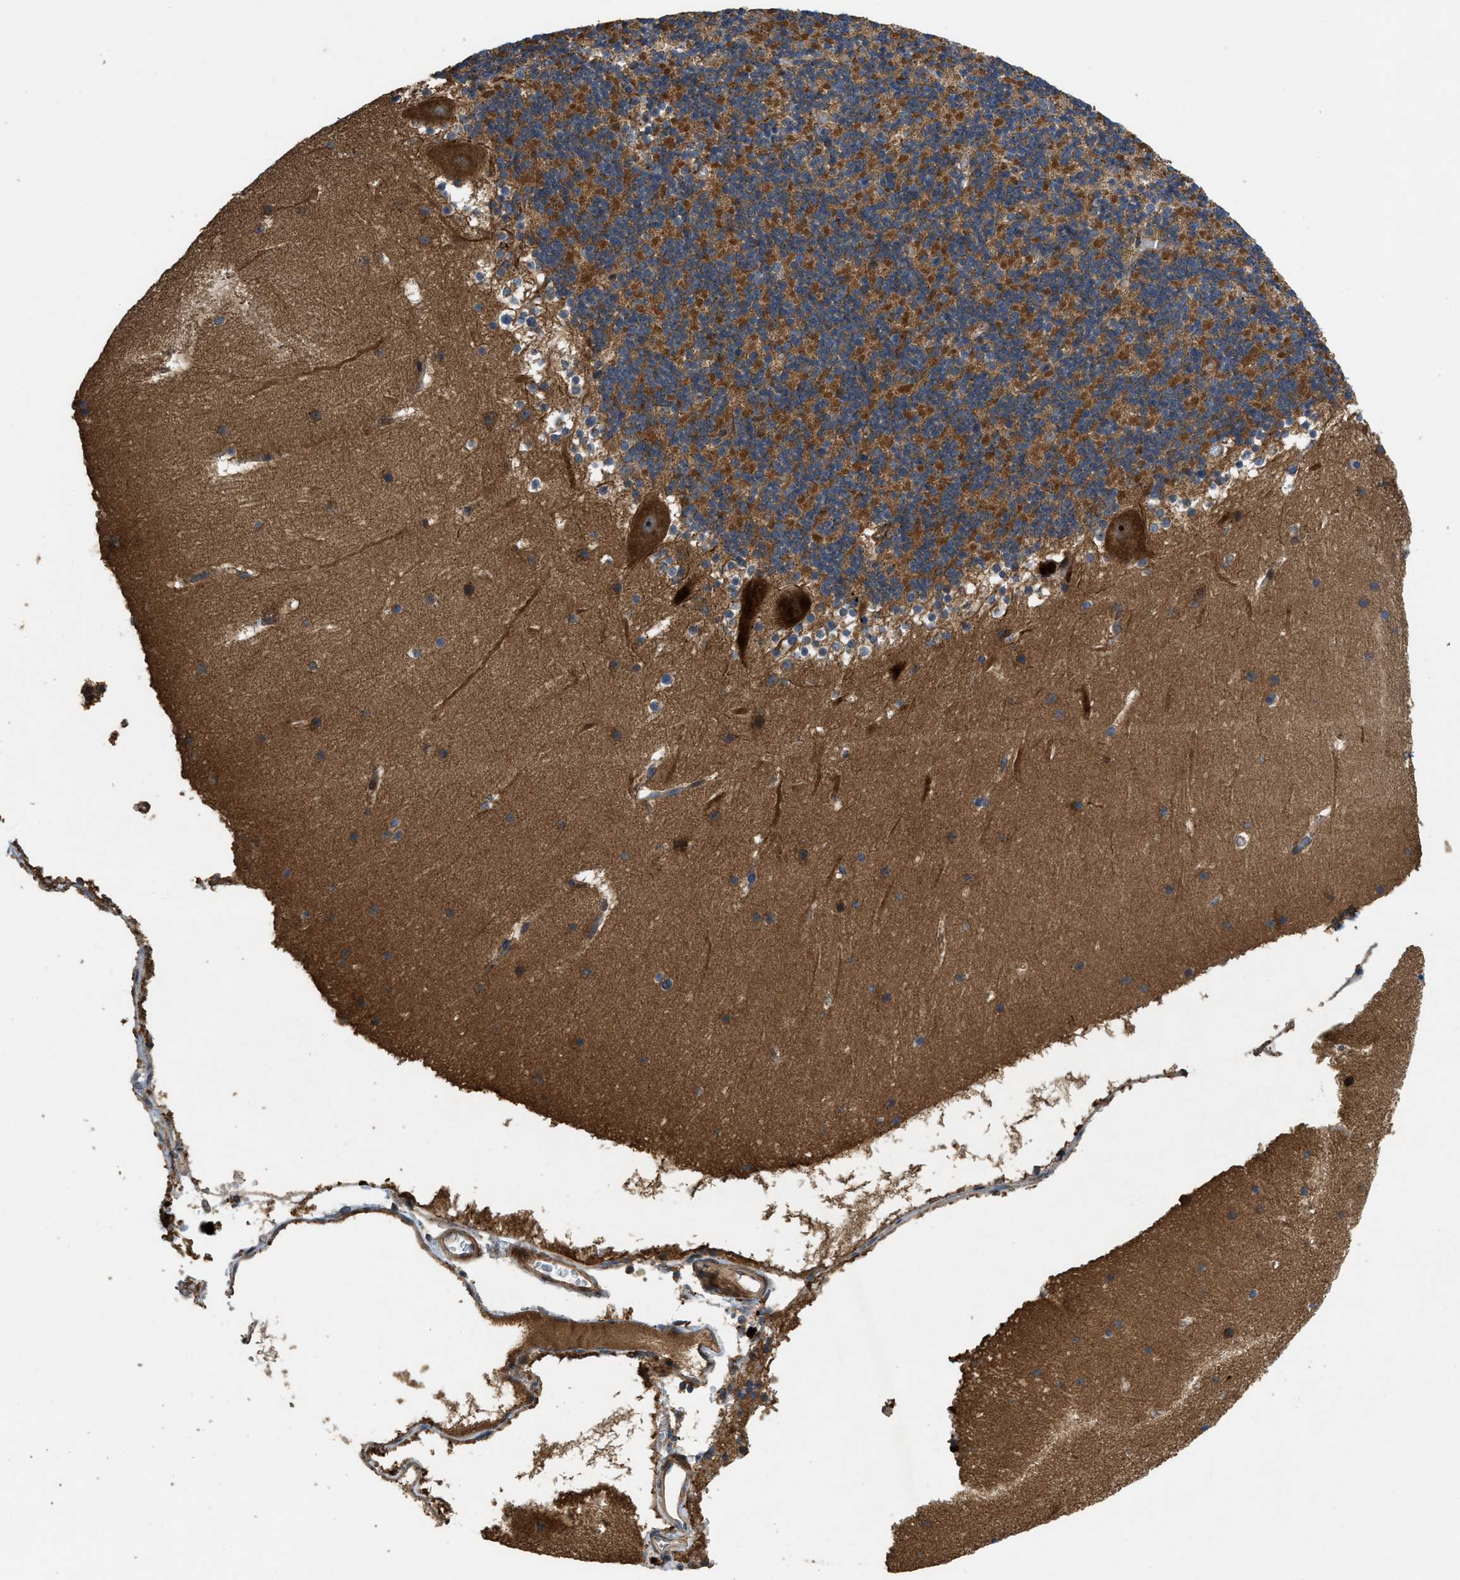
{"staining": {"intensity": "moderate", "quantity": ">75%", "location": "cytoplasmic/membranous"}, "tissue": "cerebellum", "cell_type": "Cells in granular layer", "image_type": "normal", "snomed": [{"axis": "morphology", "description": "Normal tissue, NOS"}, {"axis": "topography", "description": "Cerebellum"}], "caption": "Immunohistochemistry photomicrograph of benign cerebellum: human cerebellum stained using IHC shows medium levels of moderate protein expression localized specifically in the cytoplasmic/membranous of cells in granular layer, appearing as a cytoplasmic/membranous brown color.", "gene": "CNNM3", "patient": {"sex": "male", "age": 45}}